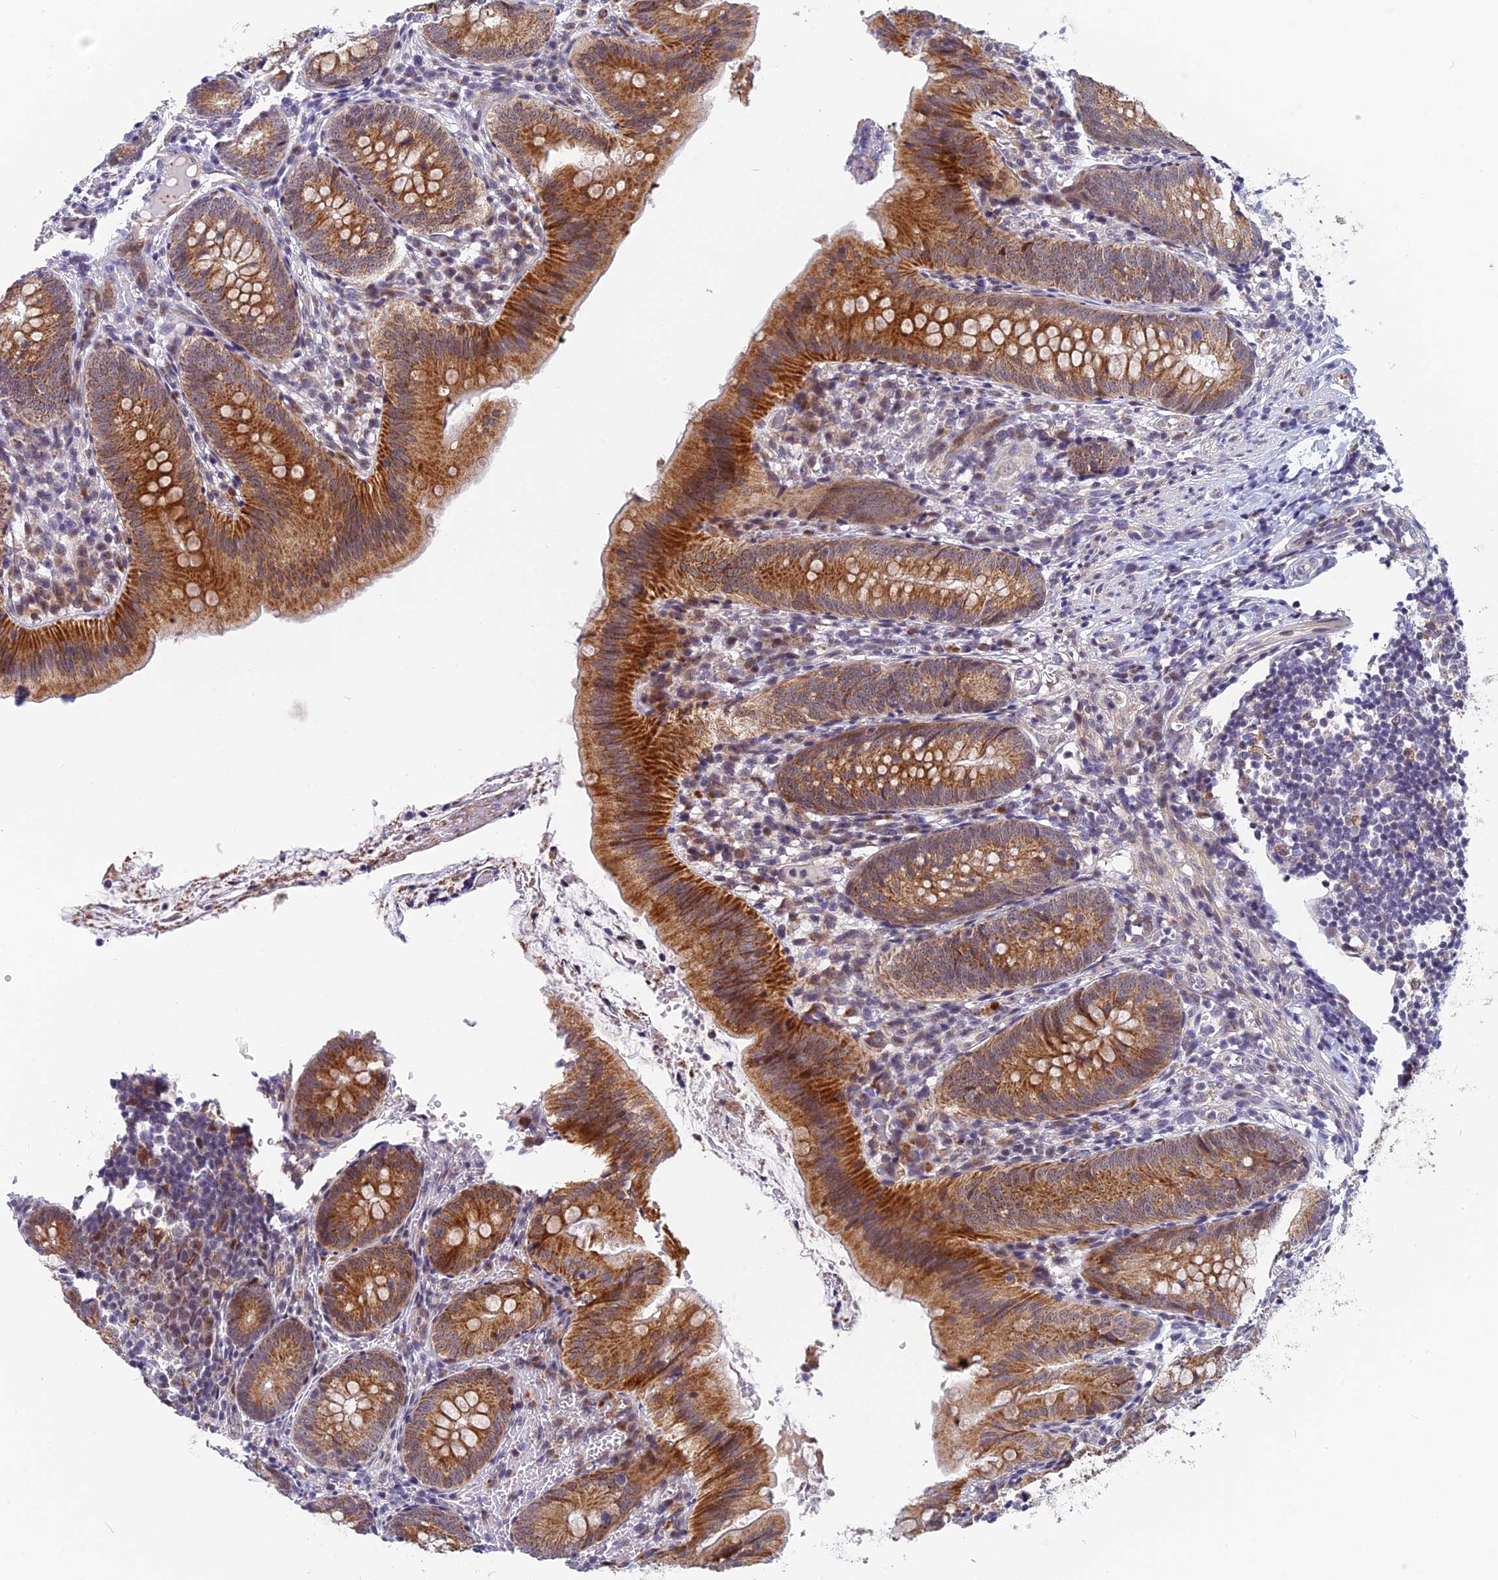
{"staining": {"intensity": "moderate", "quantity": ">75%", "location": "cytoplasmic/membranous"}, "tissue": "appendix", "cell_type": "Glandular cells", "image_type": "normal", "snomed": [{"axis": "morphology", "description": "Normal tissue, NOS"}, {"axis": "topography", "description": "Appendix"}], "caption": "IHC histopathology image of normal human appendix stained for a protein (brown), which exhibits medium levels of moderate cytoplasmic/membranous staining in about >75% of glandular cells.", "gene": "CMC1", "patient": {"sex": "male", "age": 1}}